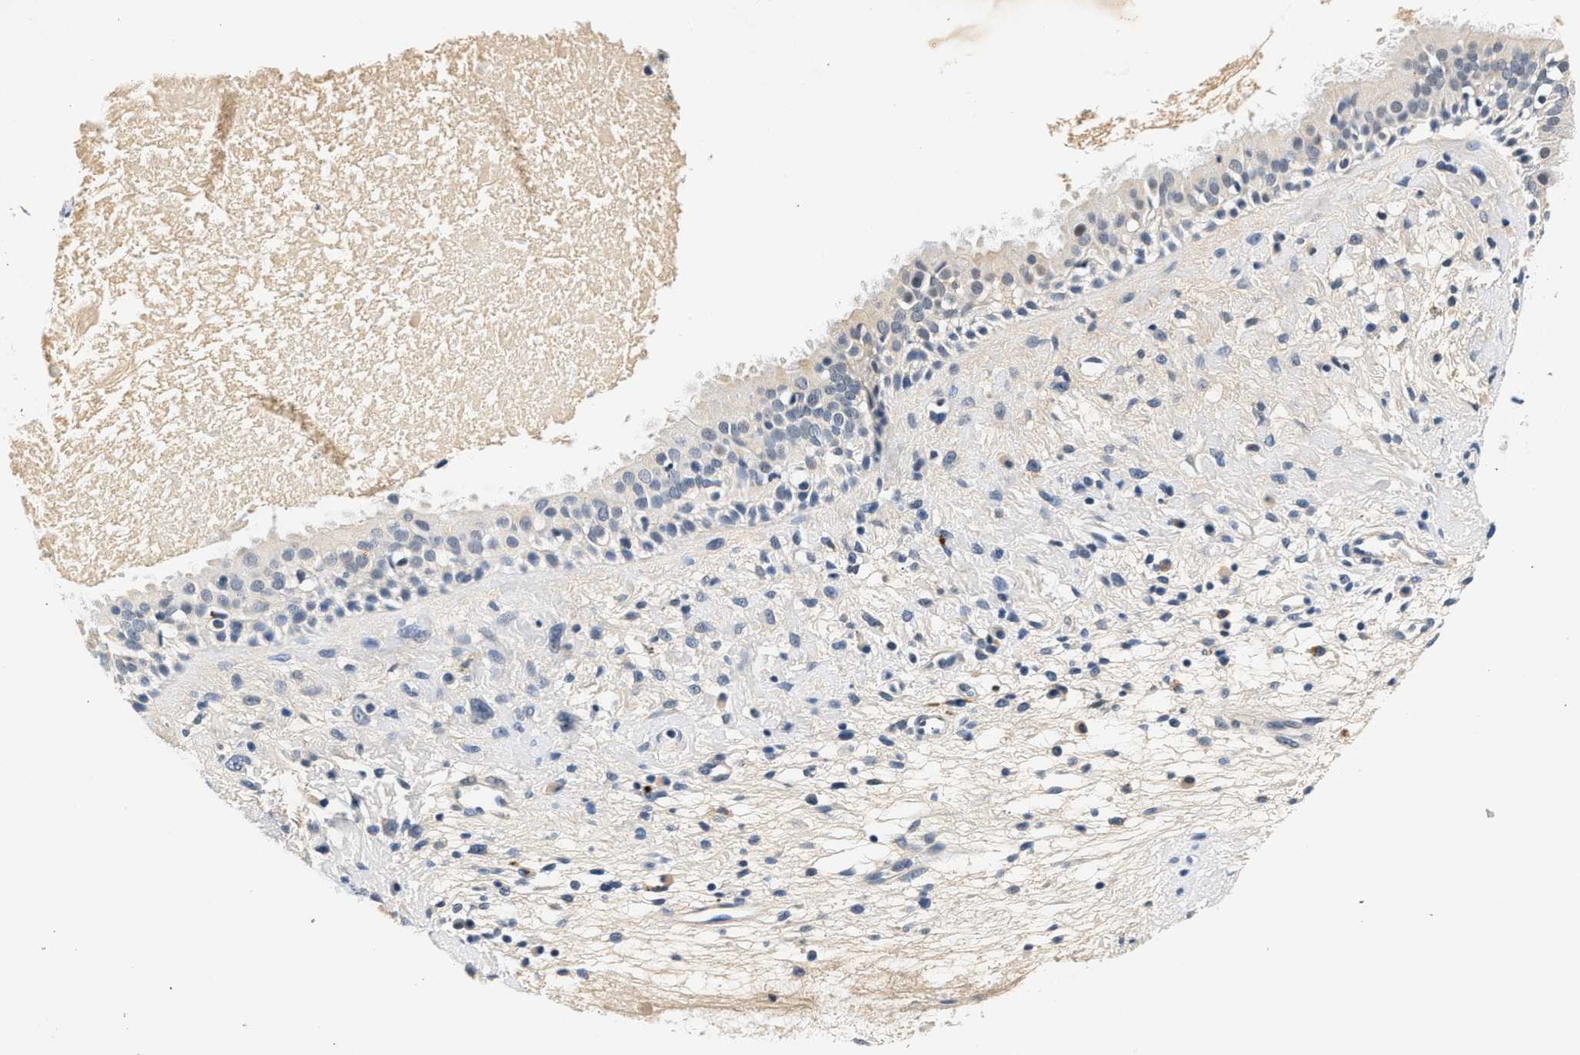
{"staining": {"intensity": "negative", "quantity": "none", "location": "none"}, "tissue": "nasopharynx", "cell_type": "Respiratory epithelial cells", "image_type": "normal", "snomed": [{"axis": "morphology", "description": "Normal tissue, NOS"}, {"axis": "topography", "description": "Nasopharynx"}], "caption": "Immunohistochemistry photomicrograph of benign nasopharynx: human nasopharynx stained with DAB shows no significant protein expression in respiratory epithelial cells.", "gene": "MED22", "patient": {"sex": "male", "age": 22}}